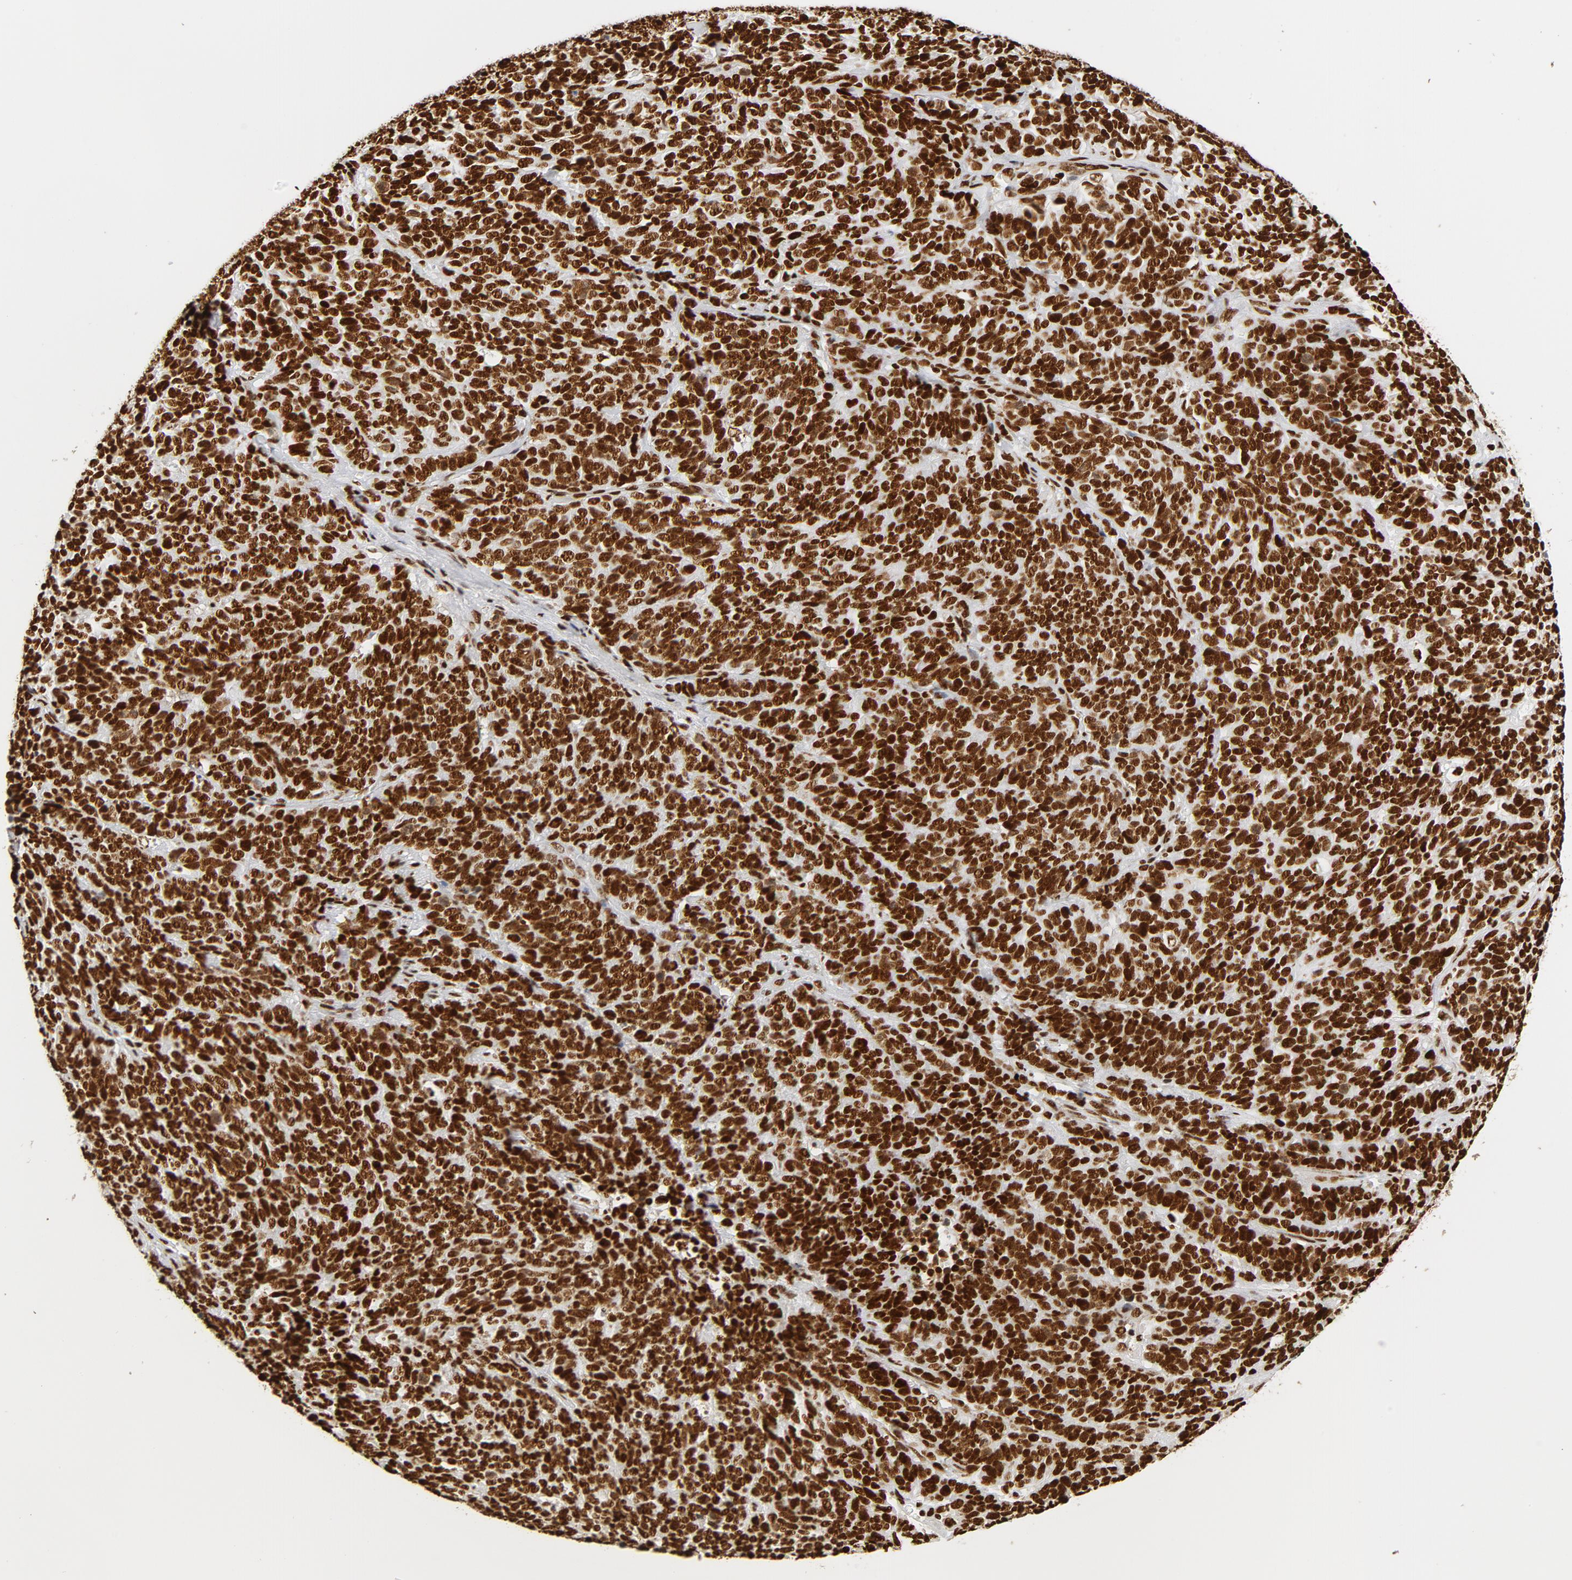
{"staining": {"intensity": "strong", "quantity": ">75%", "location": "nuclear"}, "tissue": "lung cancer", "cell_type": "Tumor cells", "image_type": "cancer", "snomed": [{"axis": "morphology", "description": "Neoplasm, malignant, NOS"}, {"axis": "topography", "description": "Lung"}], "caption": "Protein expression analysis of malignant neoplasm (lung) displays strong nuclear positivity in about >75% of tumor cells. (IHC, brightfield microscopy, high magnification).", "gene": "XRCC6", "patient": {"sex": "female", "age": 58}}